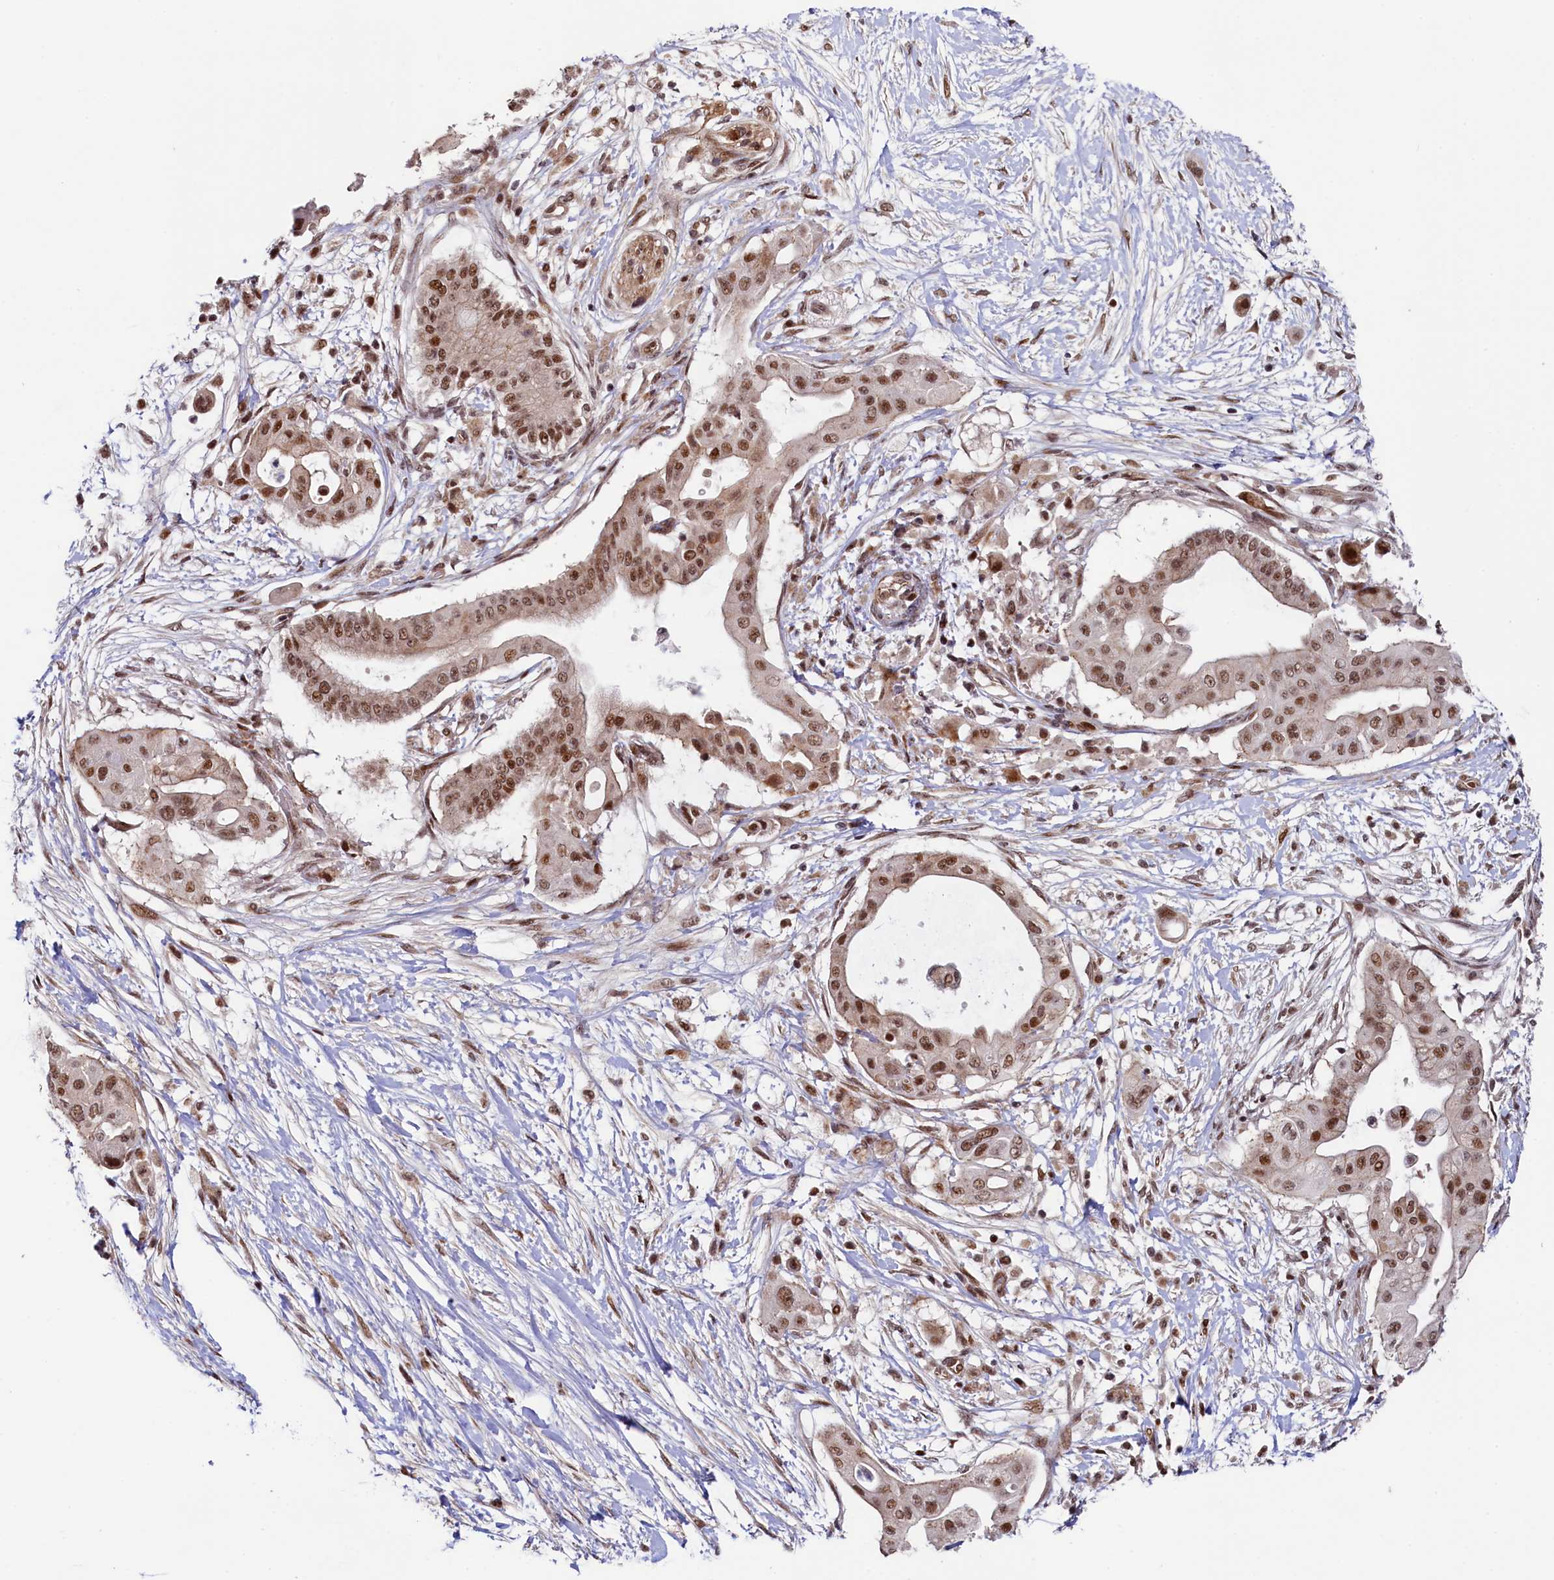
{"staining": {"intensity": "moderate", "quantity": ">75%", "location": "nuclear"}, "tissue": "pancreatic cancer", "cell_type": "Tumor cells", "image_type": "cancer", "snomed": [{"axis": "morphology", "description": "Adenocarcinoma, NOS"}, {"axis": "topography", "description": "Pancreas"}], "caption": "Pancreatic adenocarcinoma was stained to show a protein in brown. There is medium levels of moderate nuclear positivity in approximately >75% of tumor cells.", "gene": "LEO1", "patient": {"sex": "male", "age": 68}}